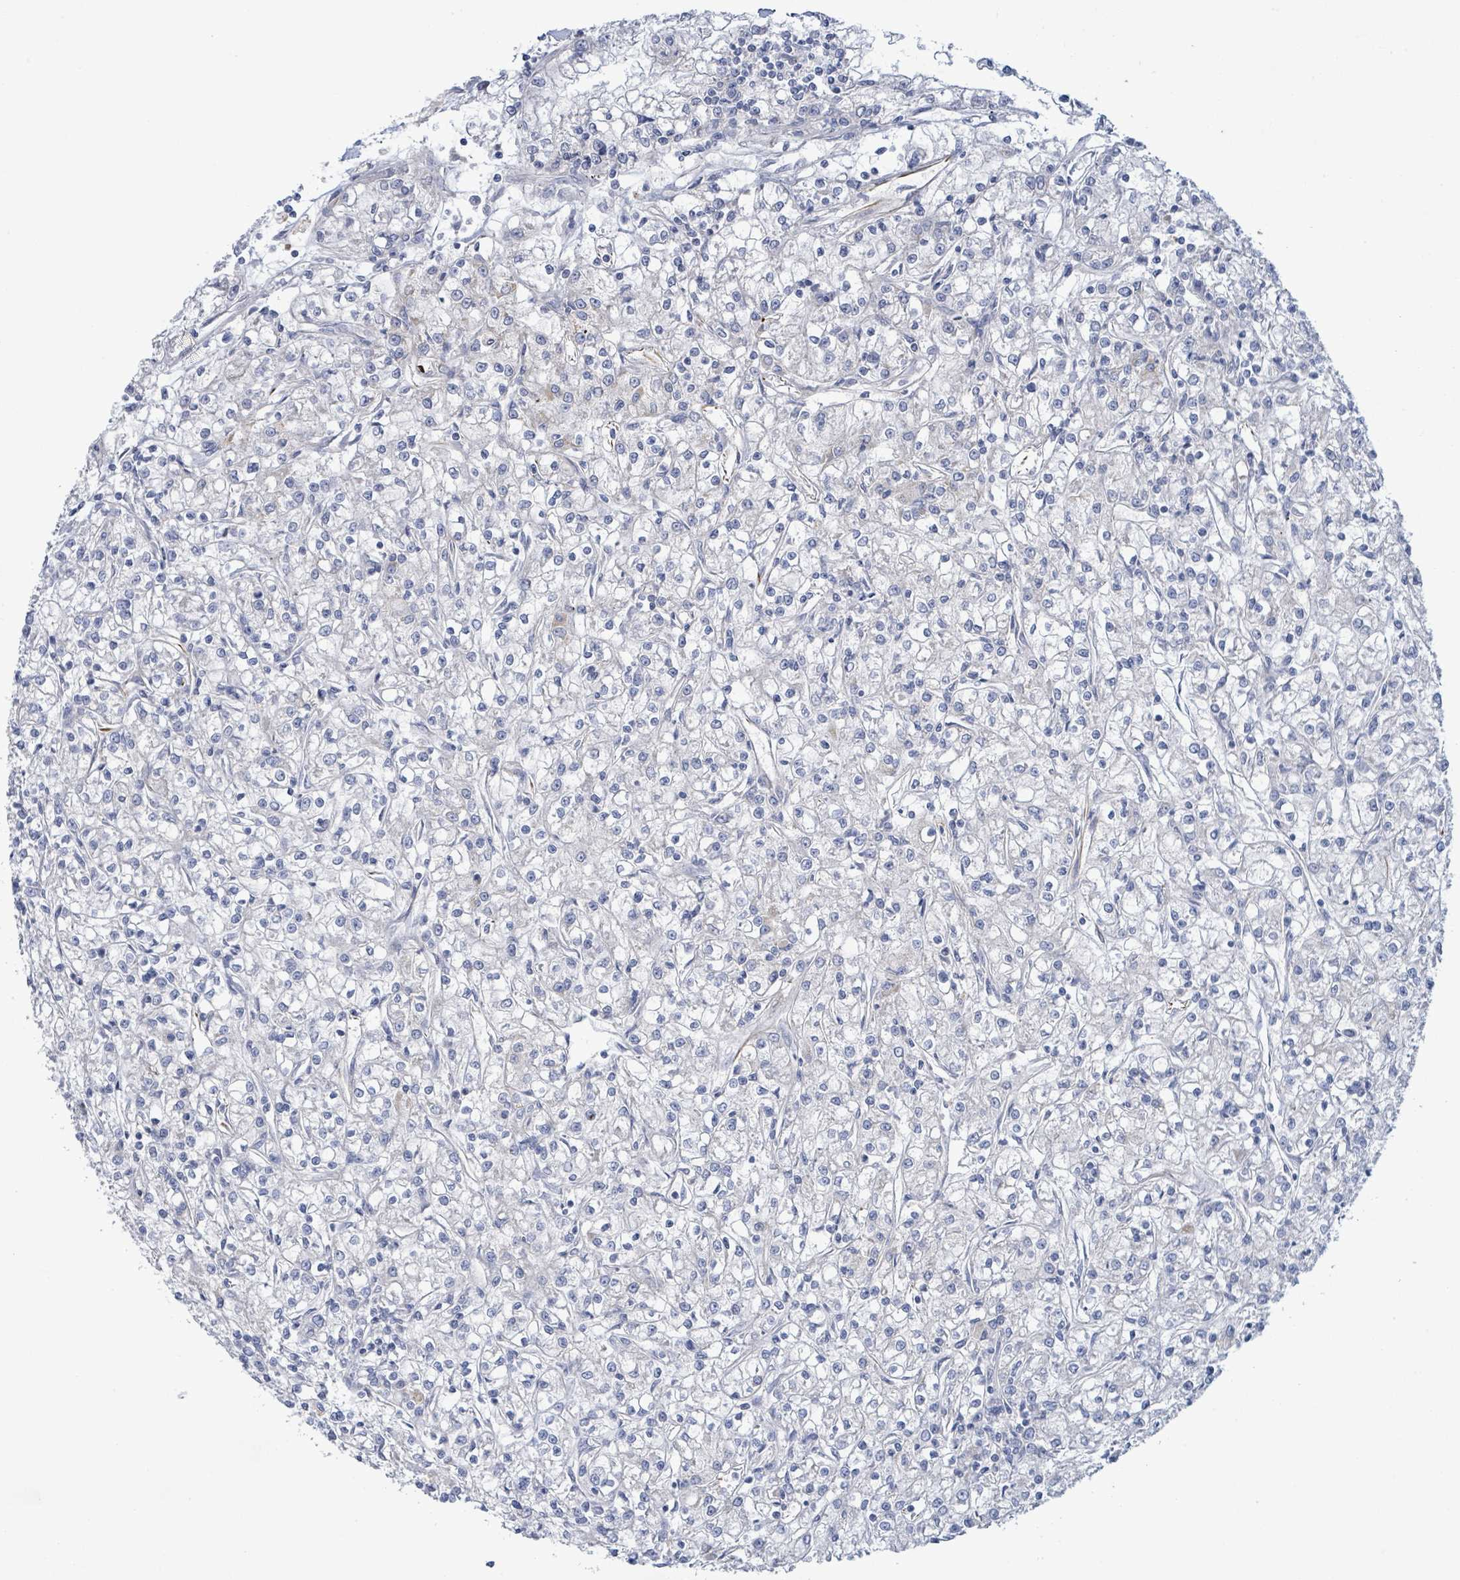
{"staining": {"intensity": "negative", "quantity": "none", "location": "none"}, "tissue": "renal cancer", "cell_type": "Tumor cells", "image_type": "cancer", "snomed": [{"axis": "morphology", "description": "Adenocarcinoma, NOS"}, {"axis": "topography", "description": "Kidney"}], "caption": "Tumor cells are negative for protein expression in human renal adenocarcinoma.", "gene": "ALG12", "patient": {"sex": "female", "age": 59}}